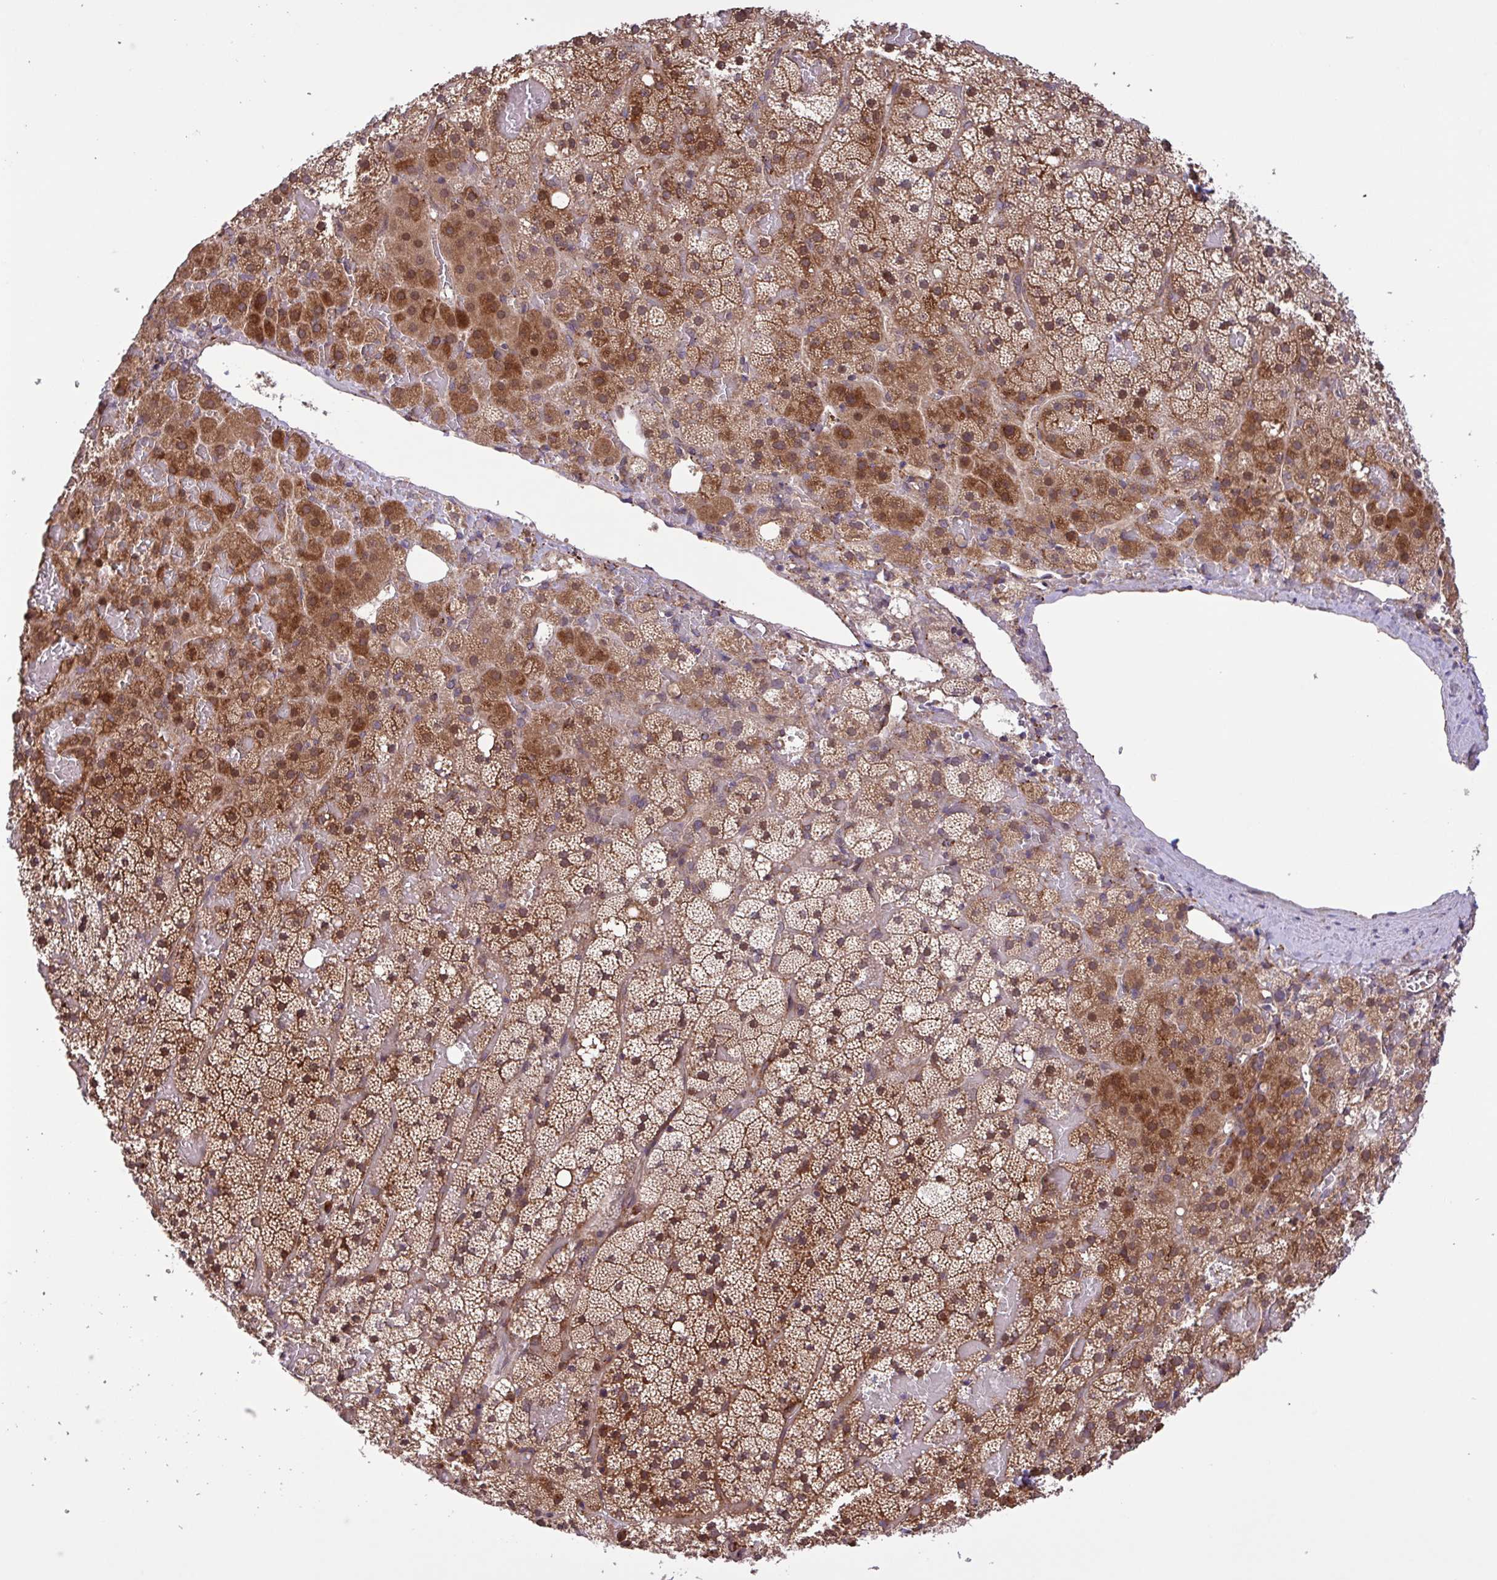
{"staining": {"intensity": "moderate", "quantity": ">75%", "location": "cytoplasmic/membranous"}, "tissue": "adrenal gland", "cell_type": "Glandular cells", "image_type": "normal", "snomed": [{"axis": "morphology", "description": "Normal tissue, NOS"}, {"axis": "topography", "description": "Adrenal gland"}], "caption": "A histopathology image showing moderate cytoplasmic/membranous expression in about >75% of glandular cells in normal adrenal gland, as visualized by brown immunohistochemical staining.", "gene": "INTS10", "patient": {"sex": "male", "age": 53}}